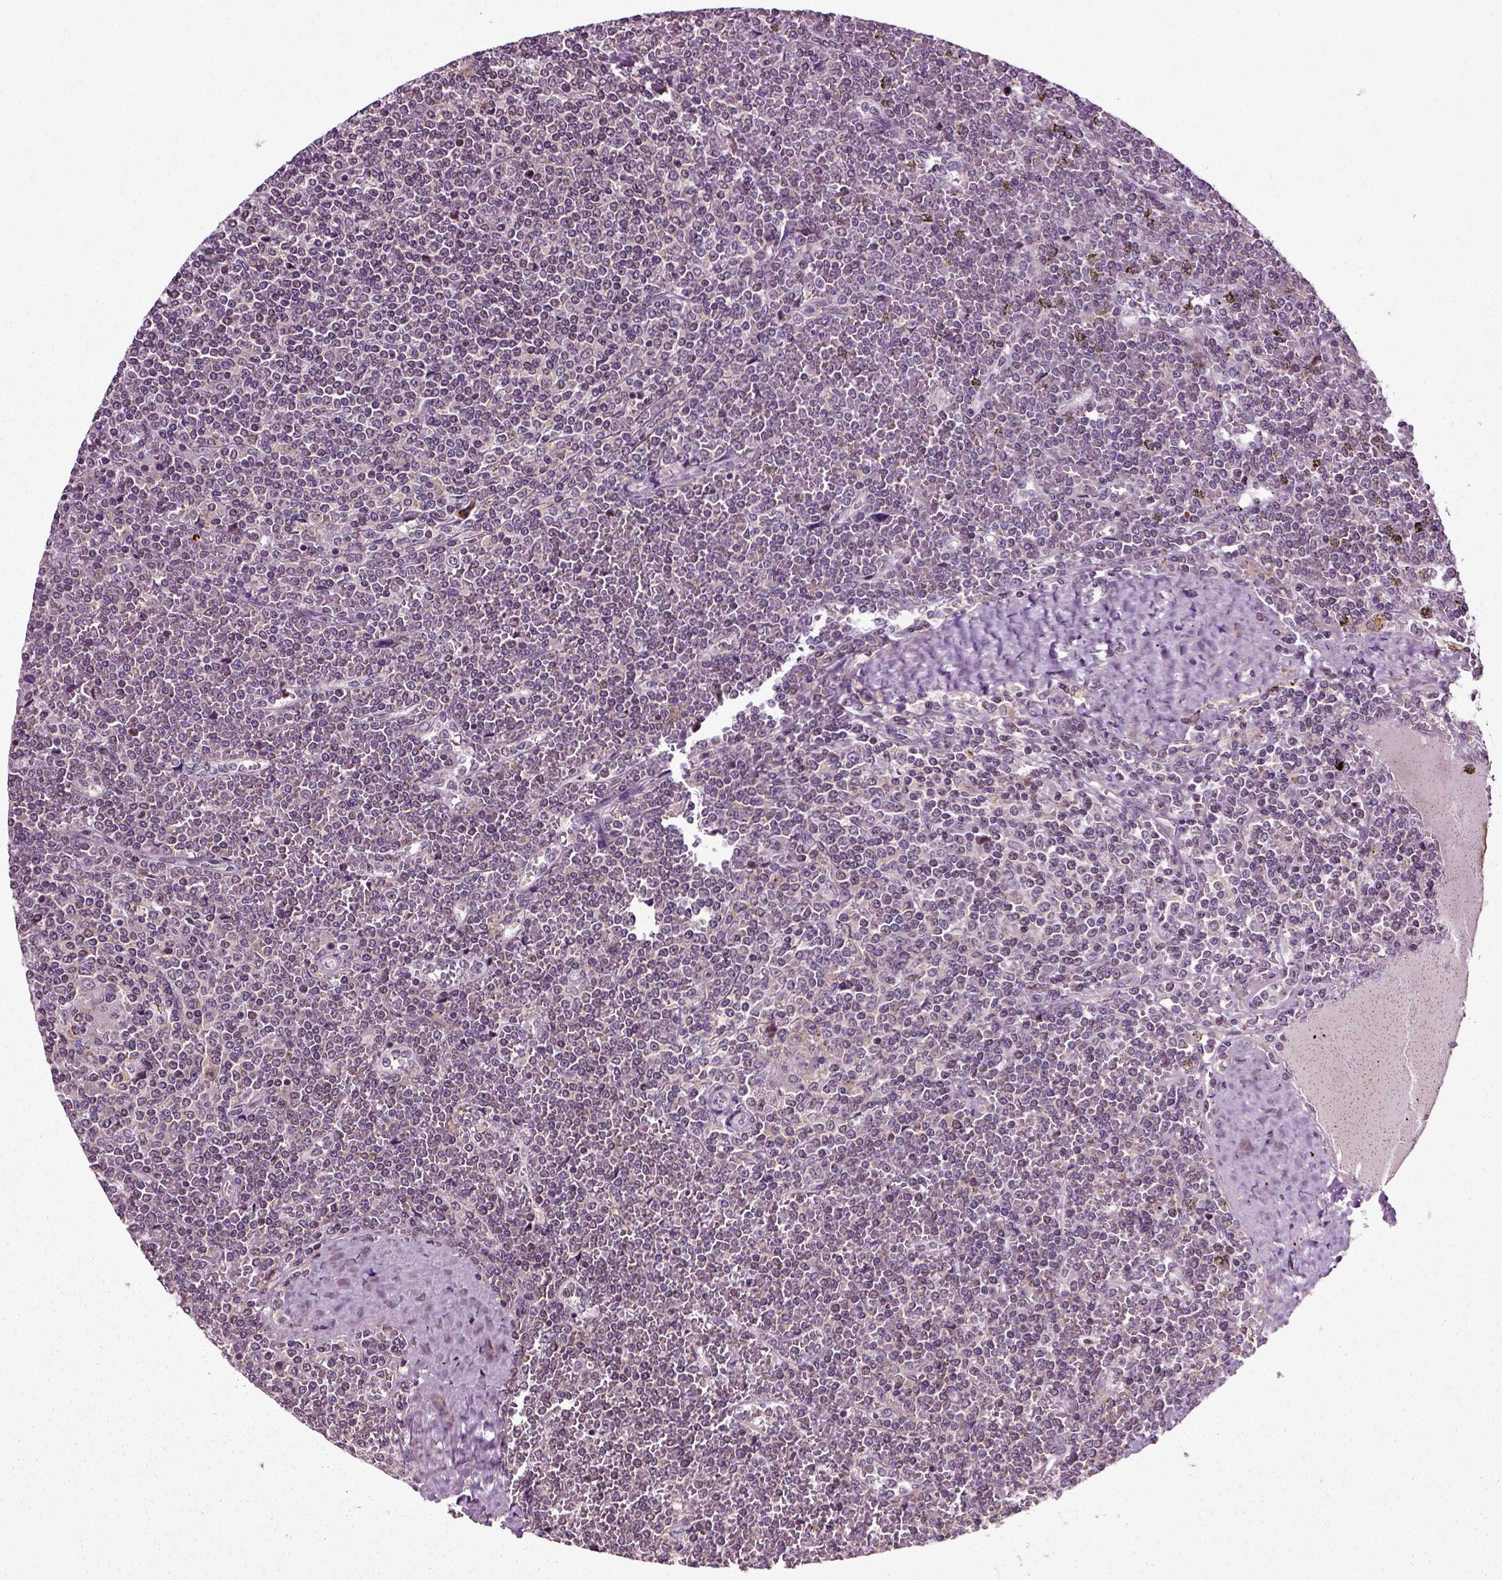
{"staining": {"intensity": "negative", "quantity": "none", "location": "none"}, "tissue": "lymphoma", "cell_type": "Tumor cells", "image_type": "cancer", "snomed": [{"axis": "morphology", "description": "Malignant lymphoma, non-Hodgkin's type, Low grade"}, {"axis": "topography", "description": "Spleen"}], "caption": "There is no significant positivity in tumor cells of malignant lymphoma, non-Hodgkin's type (low-grade).", "gene": "KNSTRN", "patient": {"sex": "female", "age": 19}}